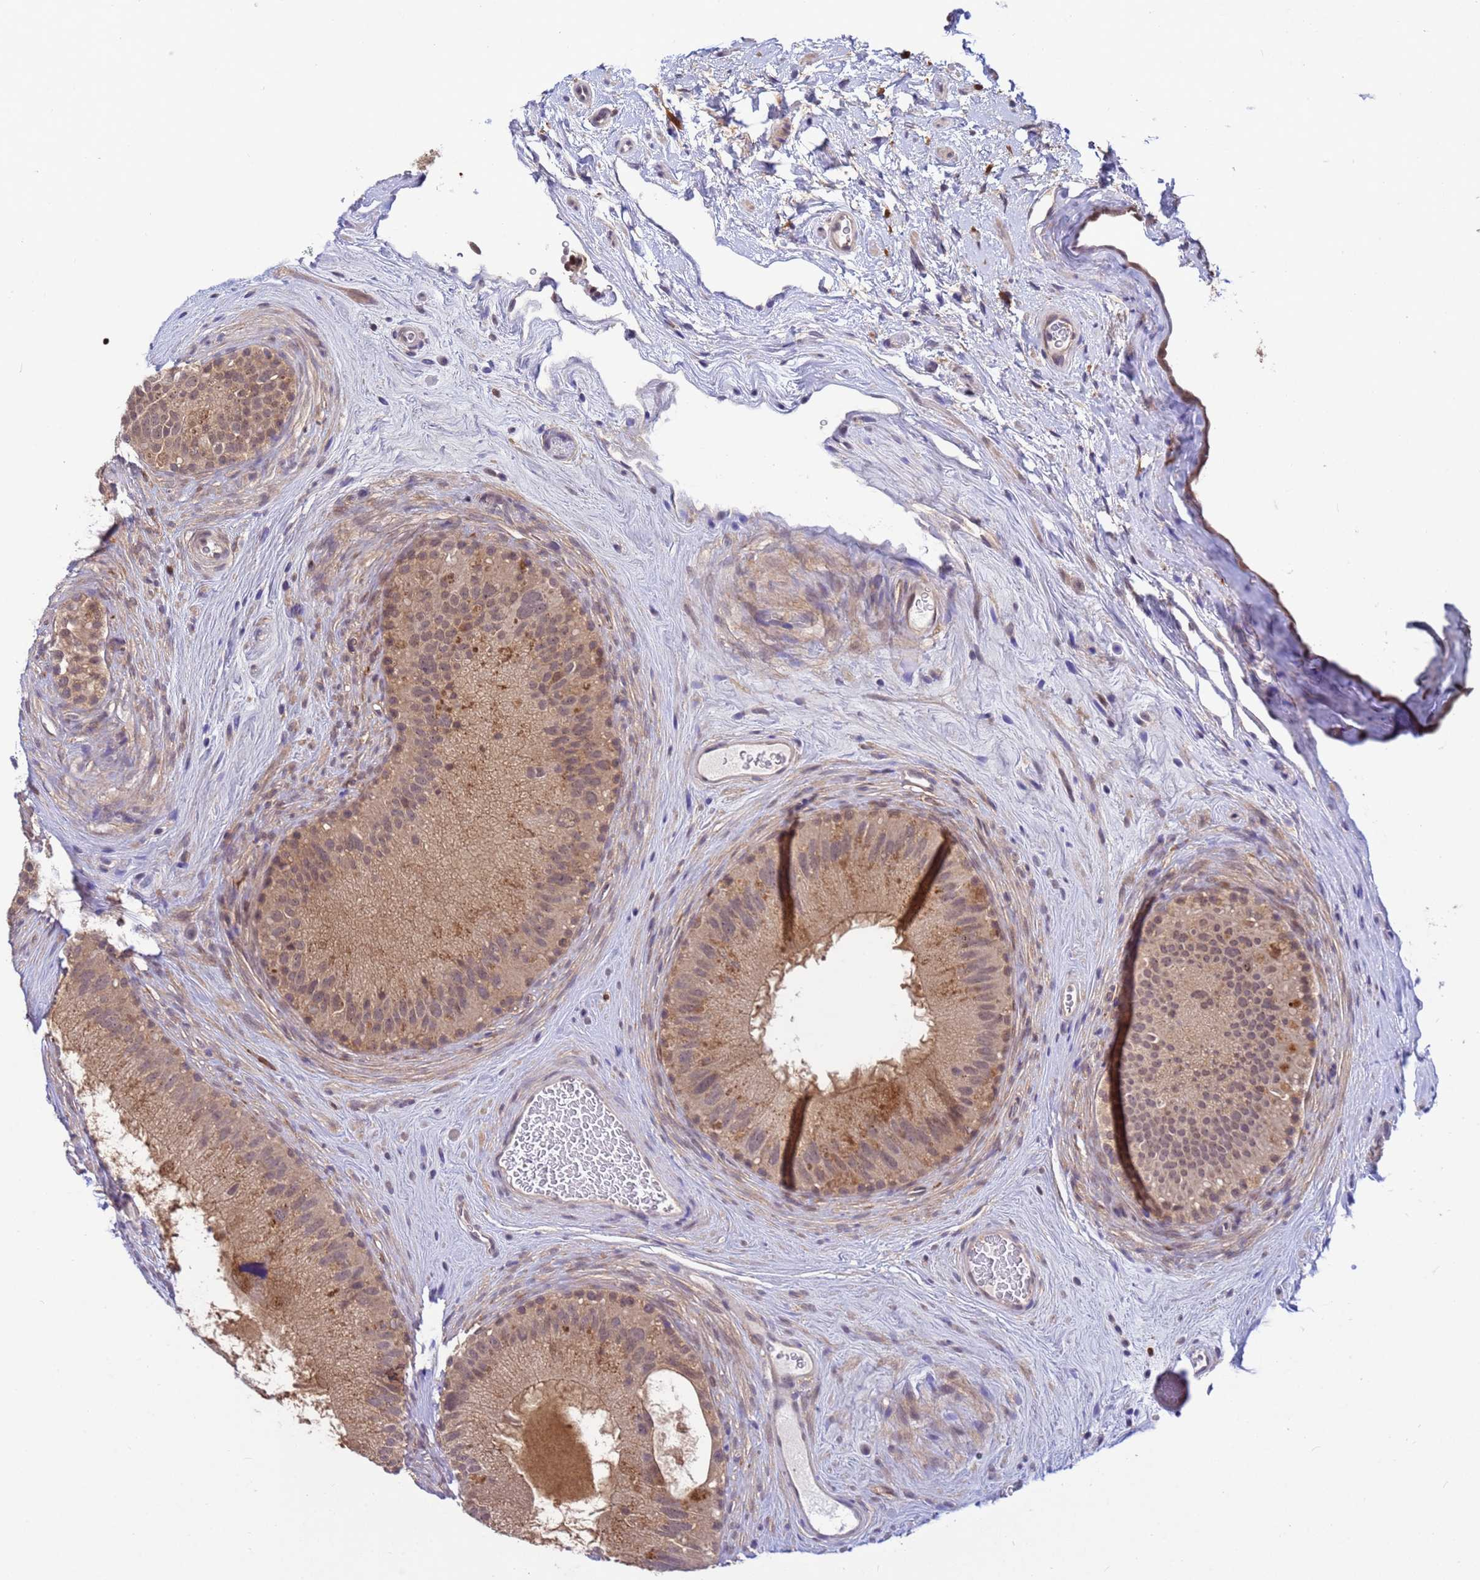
{"staining": {"intensity": "moderate", "quantity": ">75%", "location": "cytoplasmic/membranous,nuclear"}, "tissue": "epididymis", "cell_type": "Glandular cells", "image_type": "normal", "snomed": [{"axis": "morphology", "description": "Normal tissue, NOS"}, {"axis": "topography", "description": "Epididymis"}], "caption": "Immunohistochemical staining of unremarkable human epididymis exhibits medium levels of moderate cytoplasmic/membranous,nuclear staining in about >75% of glandular cells.", "gene": "NPEPPS", "patient": {"sex": "male", "age": 50}}